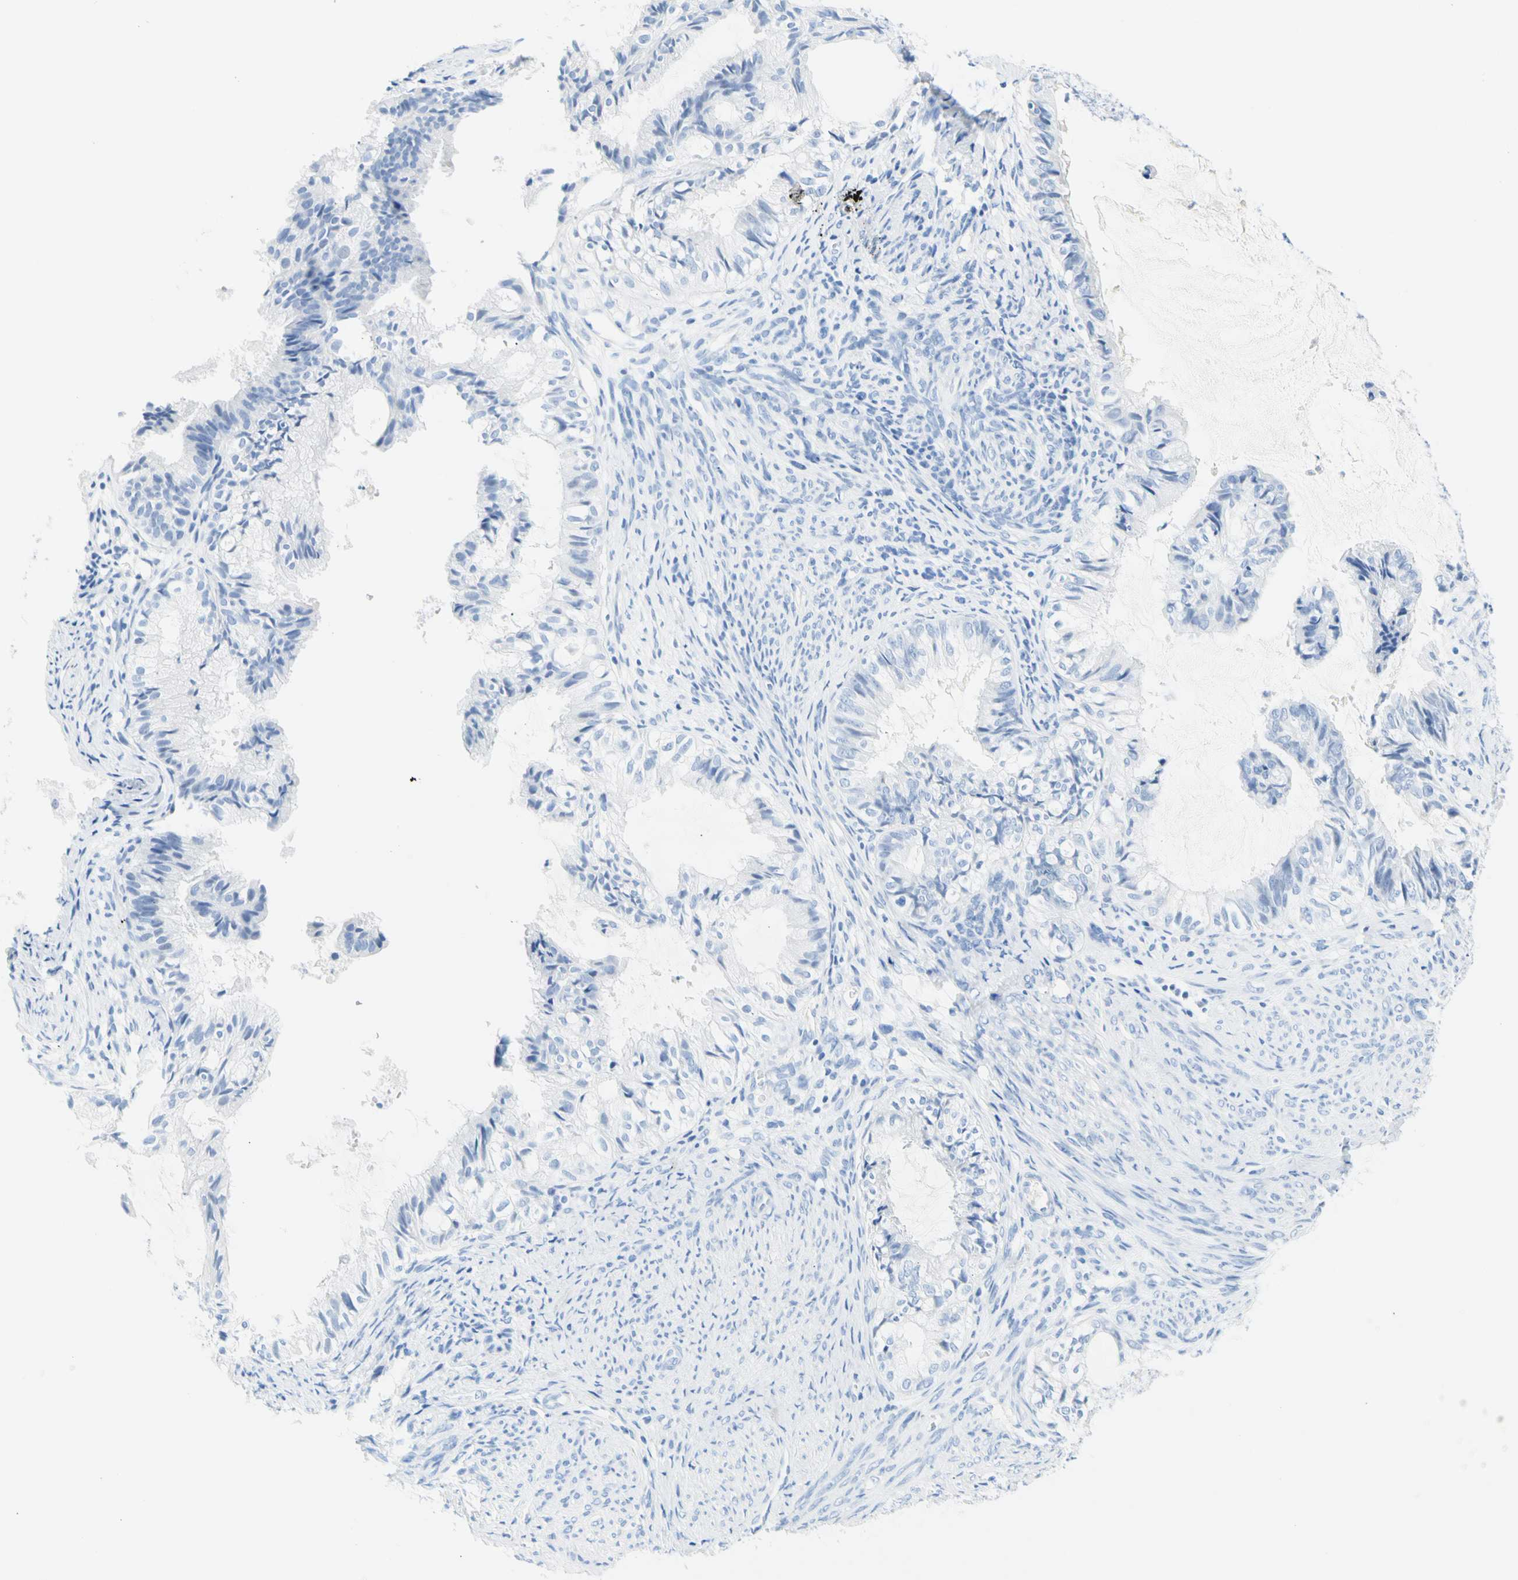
{"staining": {"intensity": "negative", "quantity": "none", "location": "none"}, "tissue": "cervical cancer", "cell_type": "Tumor cells", "image_type": "cancer", "snomed": [{"axis": "morphology", "description": "Normal tissue, NOS"}, {"axis": "morphology", "description": "Adenocarcinoma, NOS"}, {"axis": "topography", "description": "Cervix"}, {"axis": "topography", "description": "Endometrium"}], "caption": "IHC photomicrograph of cervical cancer stained for a protein (brown), which shows no staining in tumor cells.", "gene": "CEL", "patient": {"sex": "female", "age": 86}}